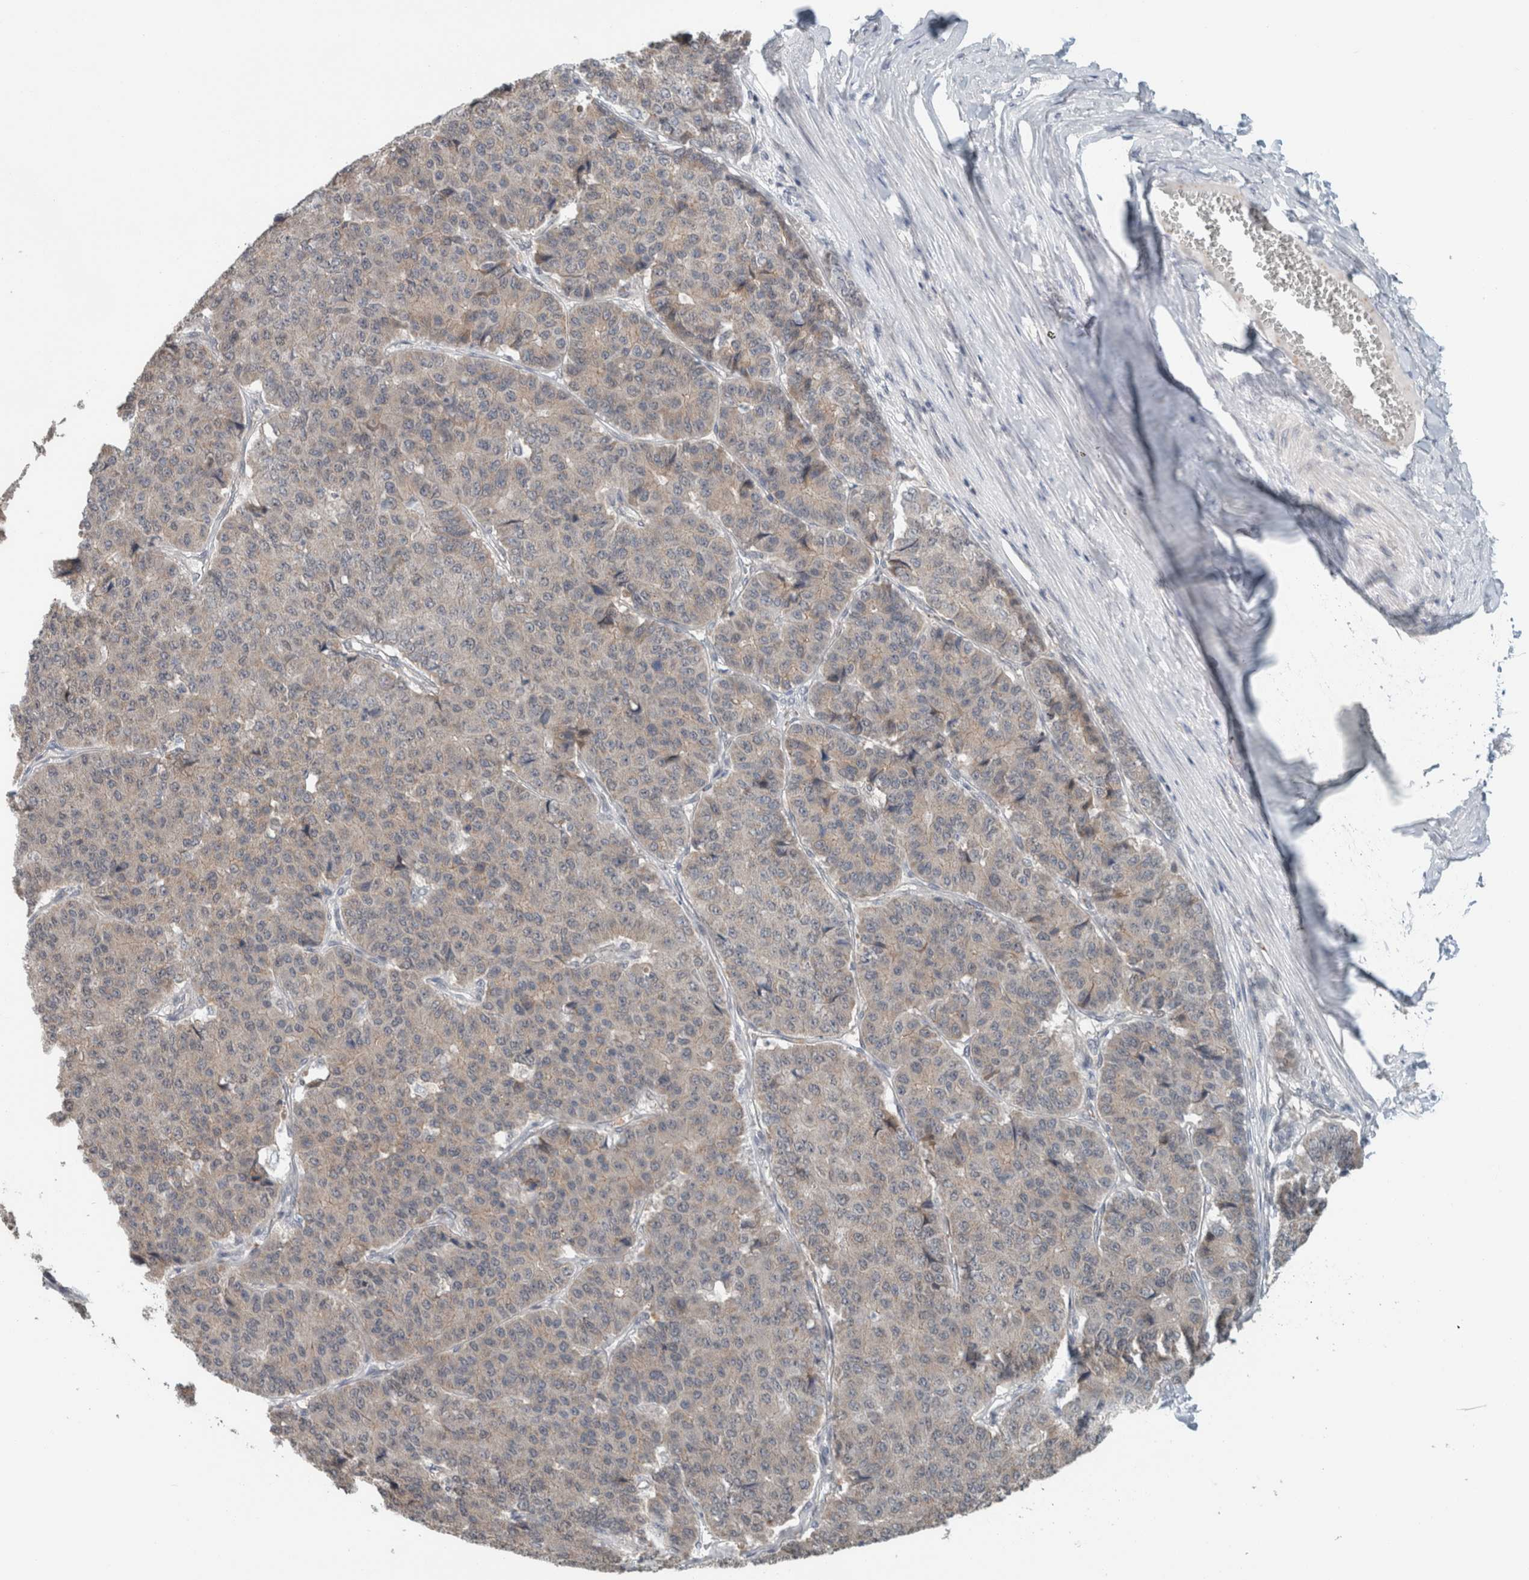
{"staining": {"intensity": "weak", "quantity": "<25%", "location": "cytoplasmic/membranous"}, "tissue": "pancreatic cancer", "cell_type": "Tumor cells", "image_type": "cancer", "snomed": [{"axis": "morphology", "description": "Adenocarcinoma, NOS"}, {"axis": "topography", "description": "Pancreas"}], "caption": "Pancreatic adenocarcinoma was stained to show a protein in brown. There is no significant positivity in tumor cells. Nuclei are stained in blue.", "gene": "CRAT", "patient": {"sex": "male", "age": 50}}